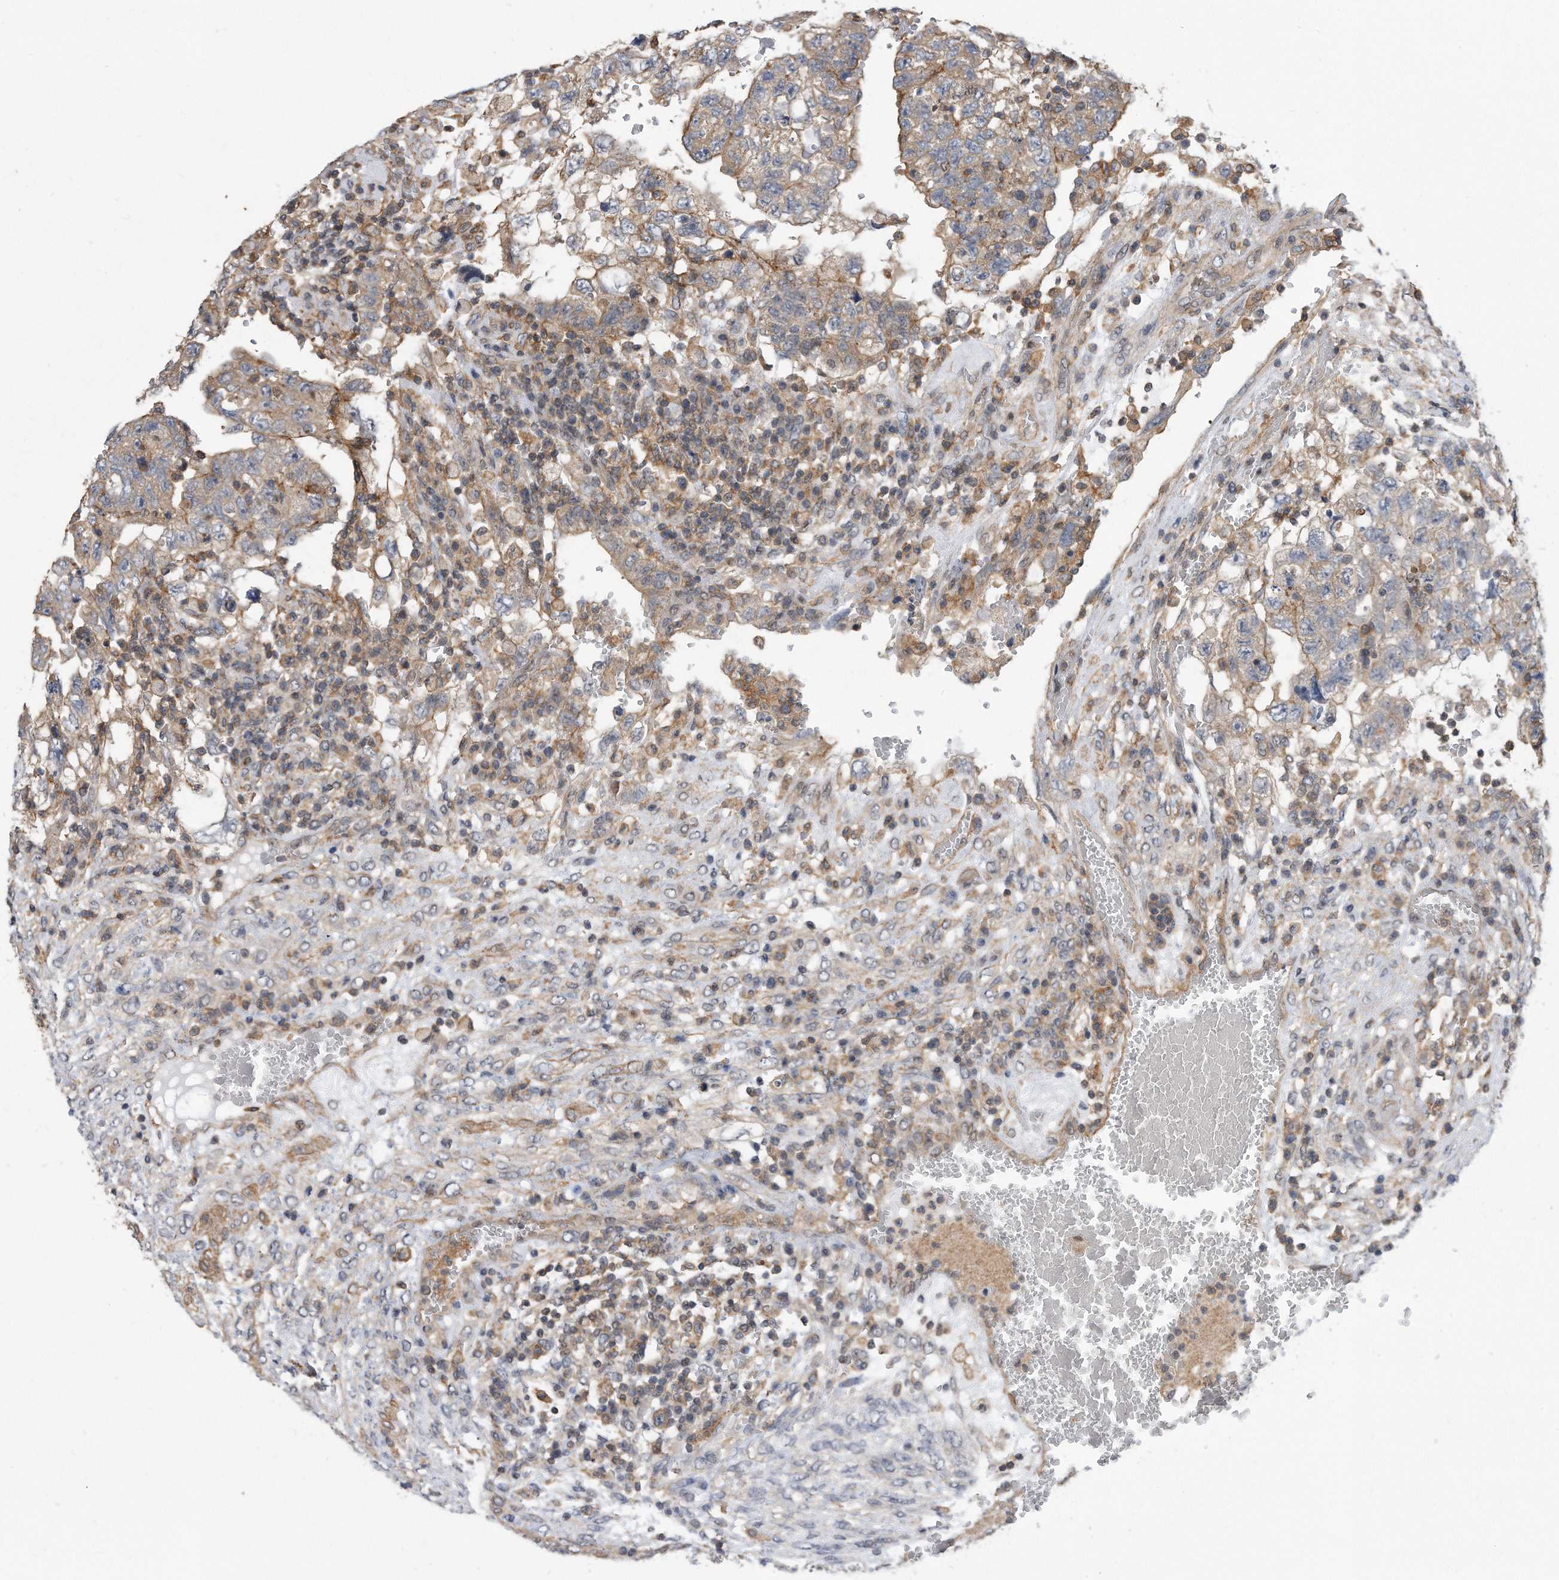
{"staining": {"intensity": "weak", "quantity": "25%-75%", "location": "cytoplasmic/membranous"}, "tissue": "testis cancer", "cell_type": "Tumor cells", "image_type": "cancer", "snomed": [{"axis": "morphology", "description": "Carcinoma, Embryonal, NOS"}, {"axis": "topography", "description": "Testis"}], "caption": "Protein expression by immunohistochemistry displays weak cytoplasmic/membranous staining in about 25%-75% of tumor cells in testis cancer.", "gene": "TCP1", "patient": {"sex": "male", "age": 36}}